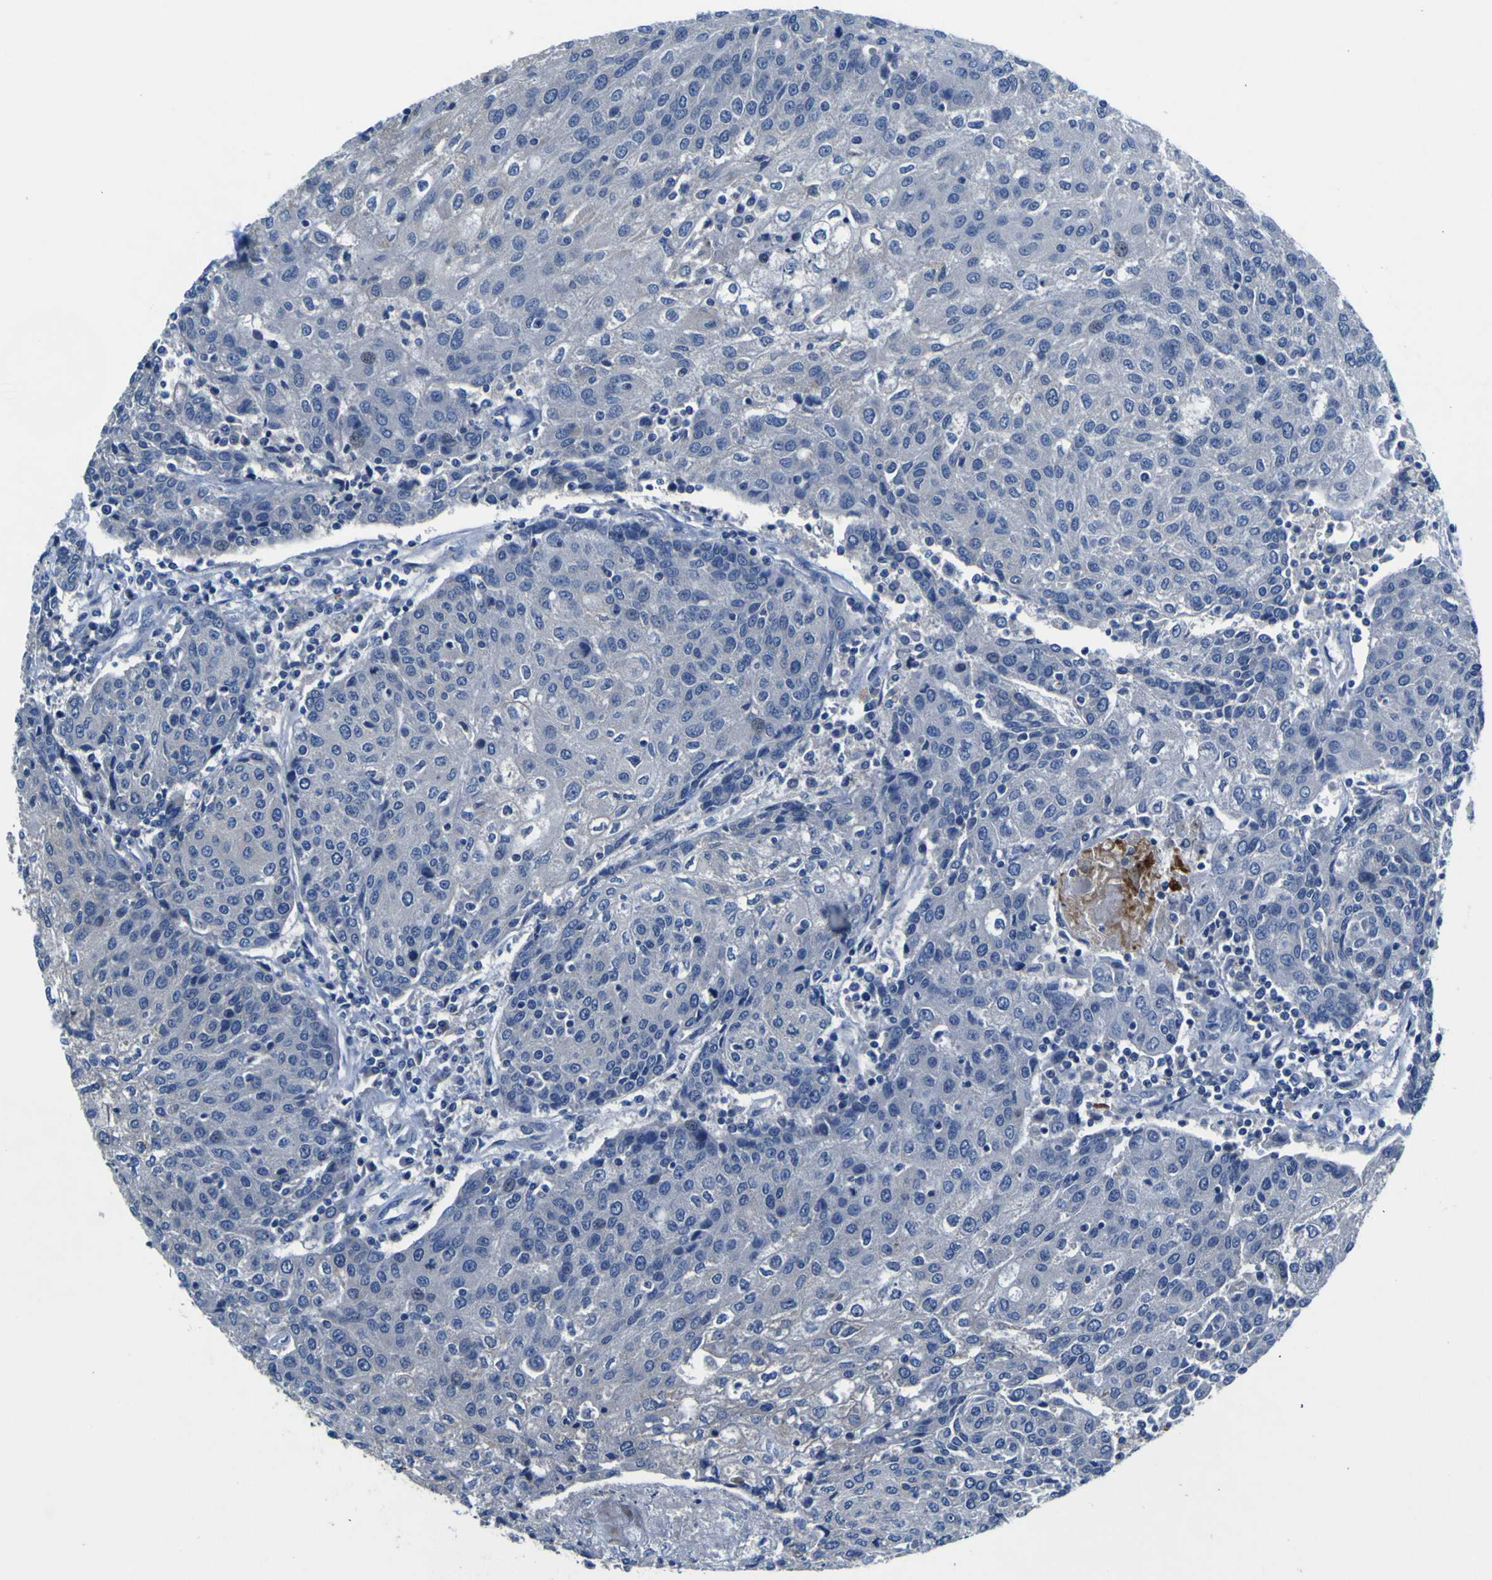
{"staining": {"intensity": "negative", "quantity": "none", "location": "none"}, "tissue": "urothelial cancer", "cell_type": "Tumor cells", "image_type": "cancer", "snomed": [{"axis": "morphology", "description": "Urothelial carcinoma, High grade"}, {"axis": "topography", "description": "Urinary bladder"}], "caption": "A high-resolution histopathology image shows immunohistochemistry staining of urothelial cancer, which exhibits no significant positivity in tumor cells.", "gene": "AGAP3", "patient": {"sex": "female", "age": 85}}